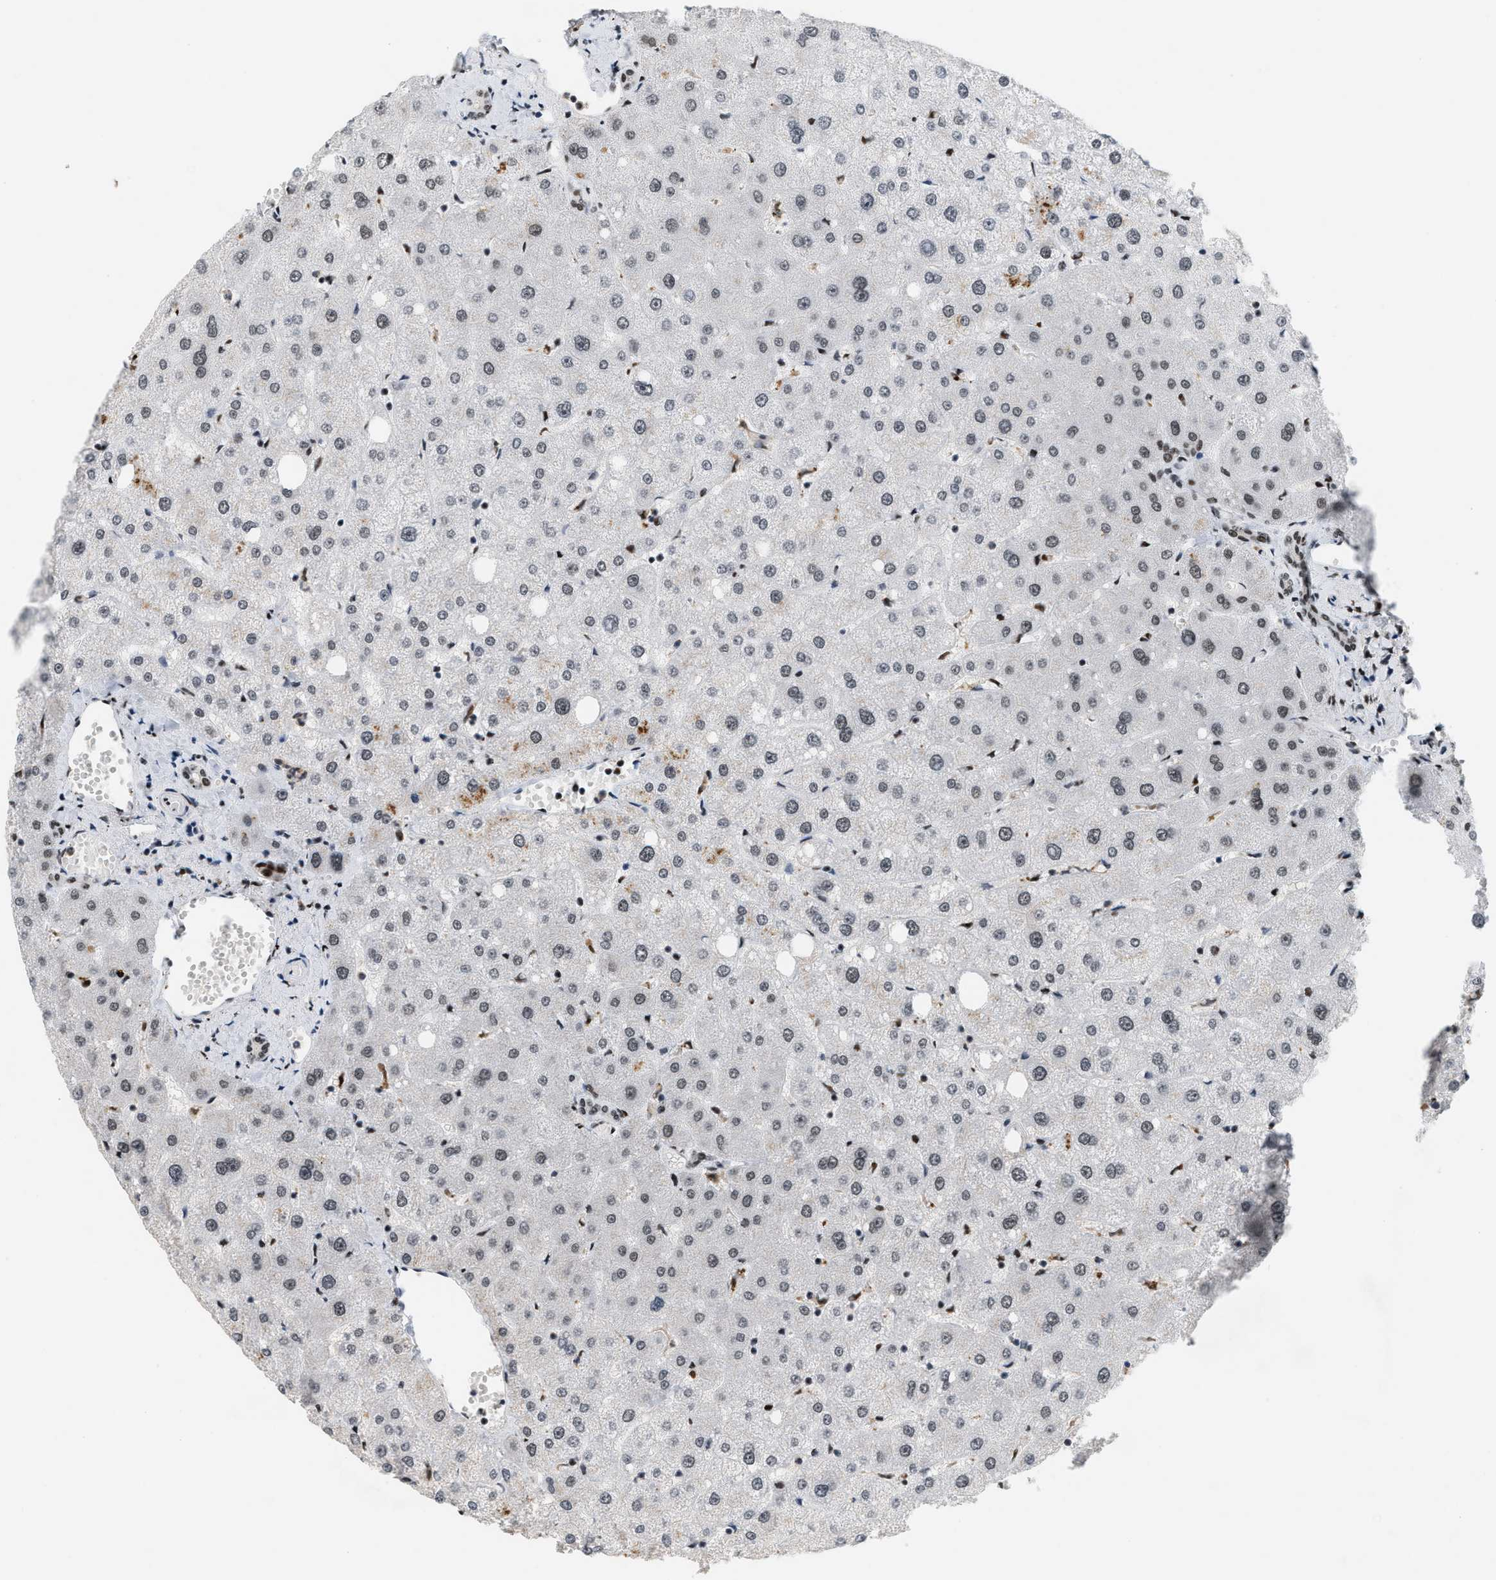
{"staining": {"intensity": "weak", "quantity": "25%-75%", "location": "nuclear"}, "tissue": "liver", "cell_type": "Cholangiocytes", "image_type": "normal", "snomed": [{"axis": "morphology", "description": "Normal tissue, NOS"}, {"axis": "topography", "description": "Liver"}], "caption": "An immunohistochemistry photomicrograph of benign tissue is shown. Protein staining in brown highlights weak nuclear positivity in liver within cholangiocytes. (DAB (3,3'-diaminobenzidine) IHC, brown staining for protein, blue staining for nuclei).", "gene": "SMARCB1", "patient": {"sex": "male", "age": 73}}